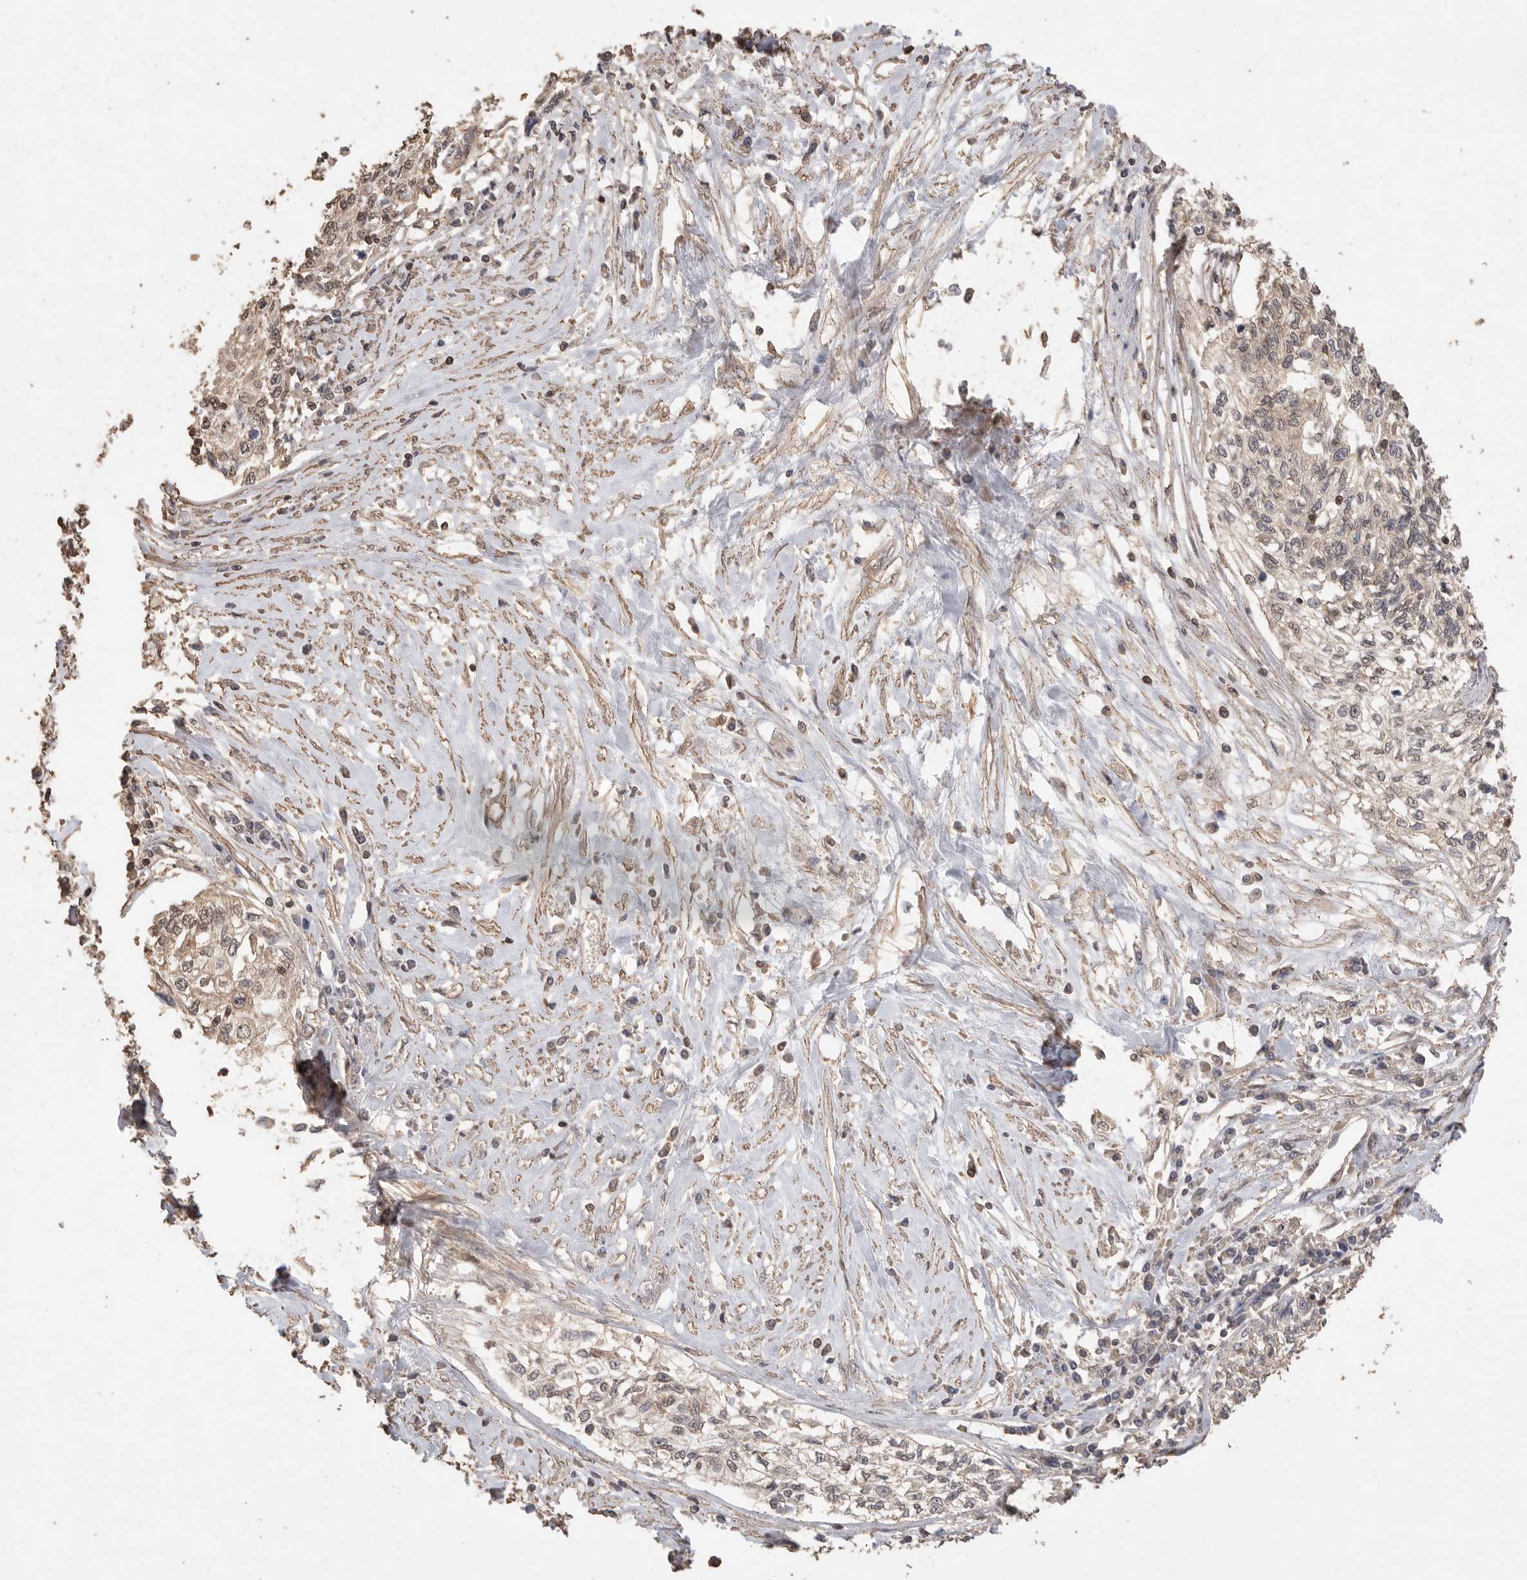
{"staining": {"intensity": "weak", "quantity": ">75%", "location": "cytoplasmic/membranous,nuclear"}, "tissue": "cervical cancer", "cell_type": "Tumor cells", "image_type": "cancer", "snomed": [{"axis": "morphology", "description": "Squamous cell carcinoma, NOS"}, {"axis": "topography", "description": "Cervix"}], "caption": "The image shows staining of cervical cancer (squamous cell carcinoma), revealing weak cytoplasmic/membranous and nuclear protein staining (brown color) within tumor cells.", "gene": "MAP2K1", "patient": {"sex": "female", "age": 57}}